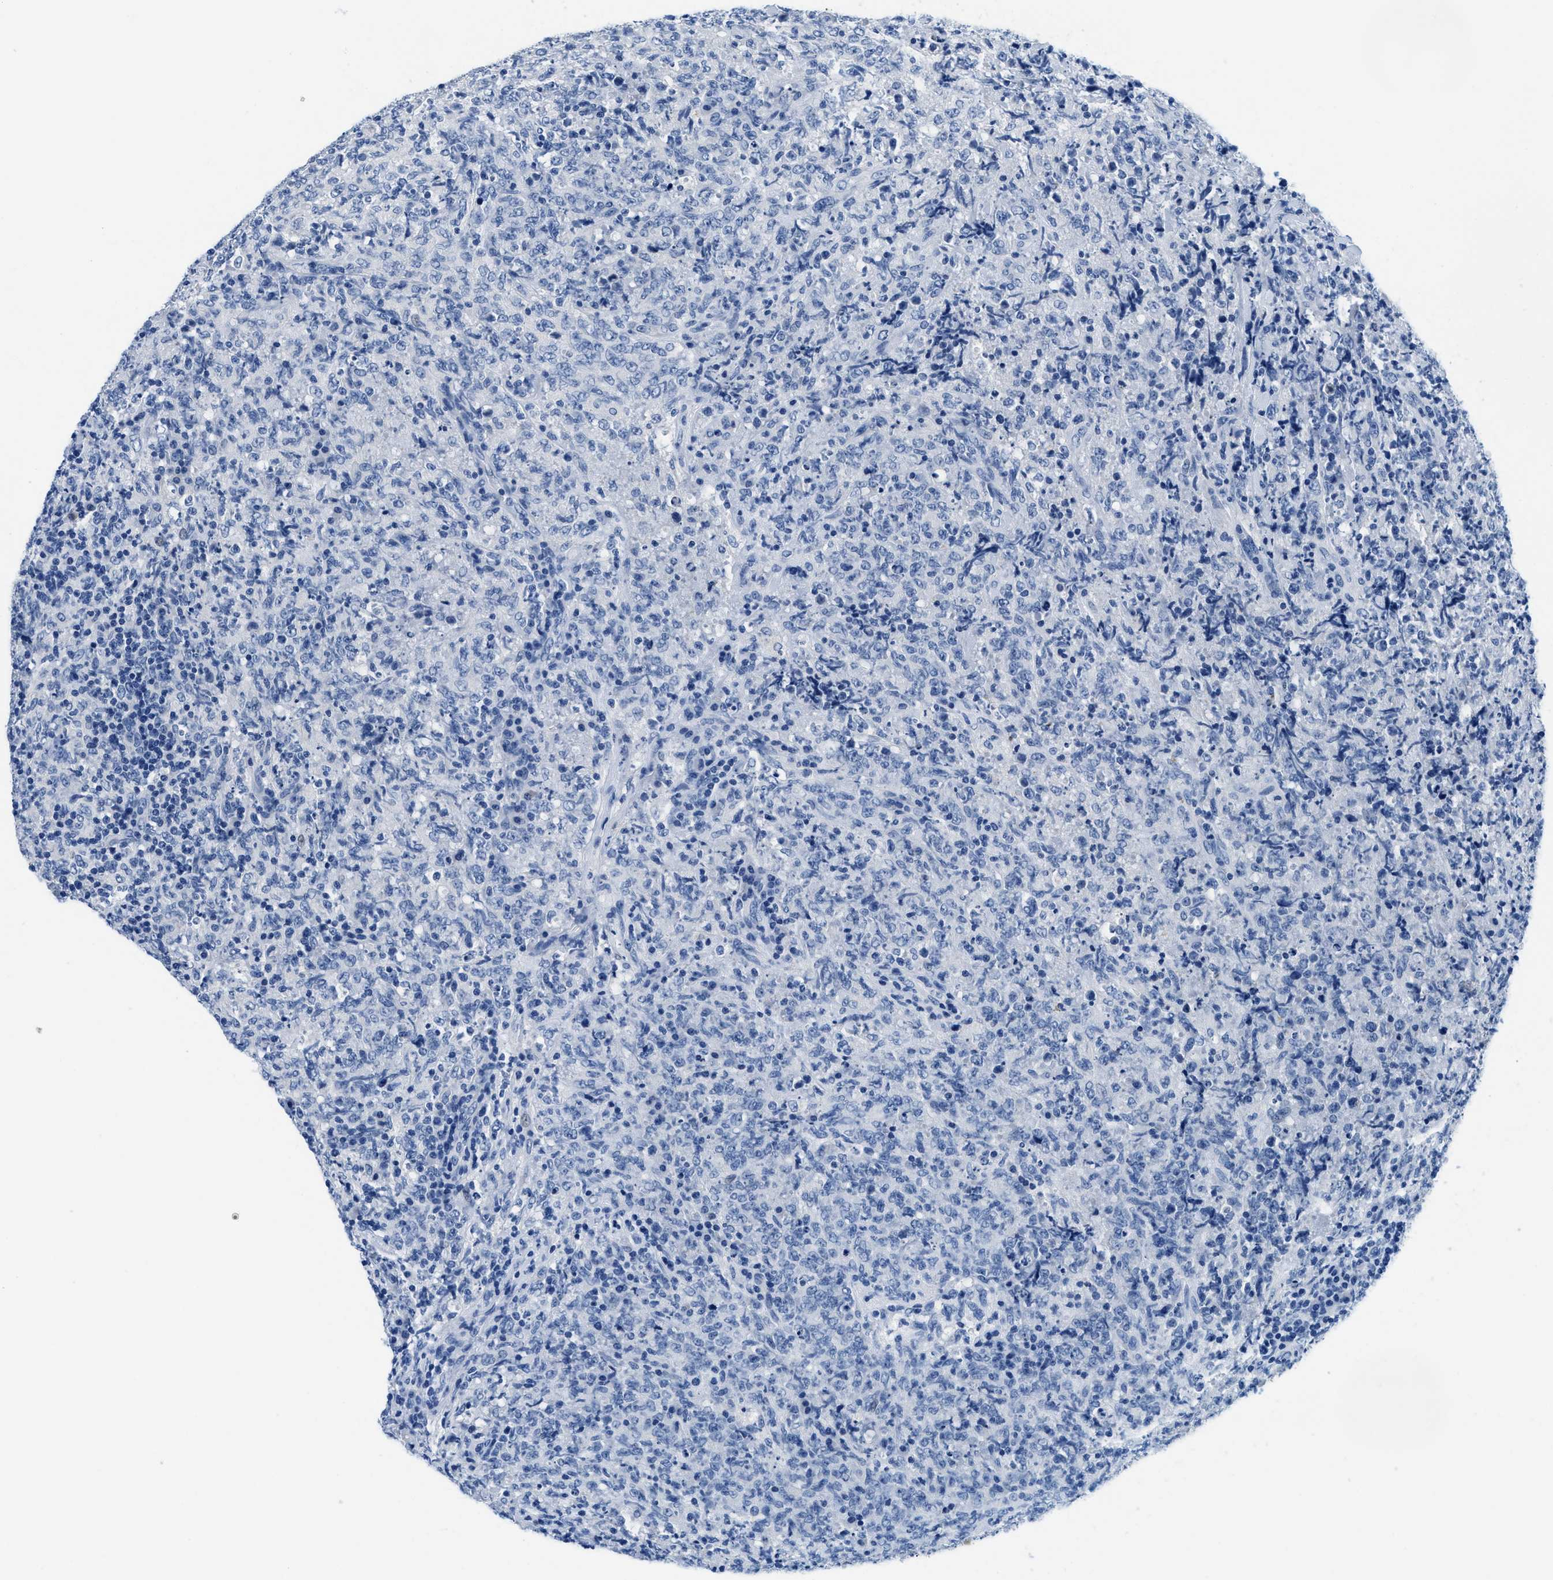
{"staining": {"intensity": "negative", "quantity": "none", "location": "none"}, "tissue": "lymphoma", "cell_type": "Tumor cells", "image_type": "cancer", "snomed": [{"axis": "morphology", "description": "Malignant lymphoma, non-Hodgkin's type, High grade"}, {"axis": "topography", "description": "Tonsil"}], "caption": "The image demonstrates no staining of tumor cells in malignant lymphoma, non-Hodgkin's type (high-grade).", "gene": "GSTM3", "patient": {"sex": "female", "age": 36}}